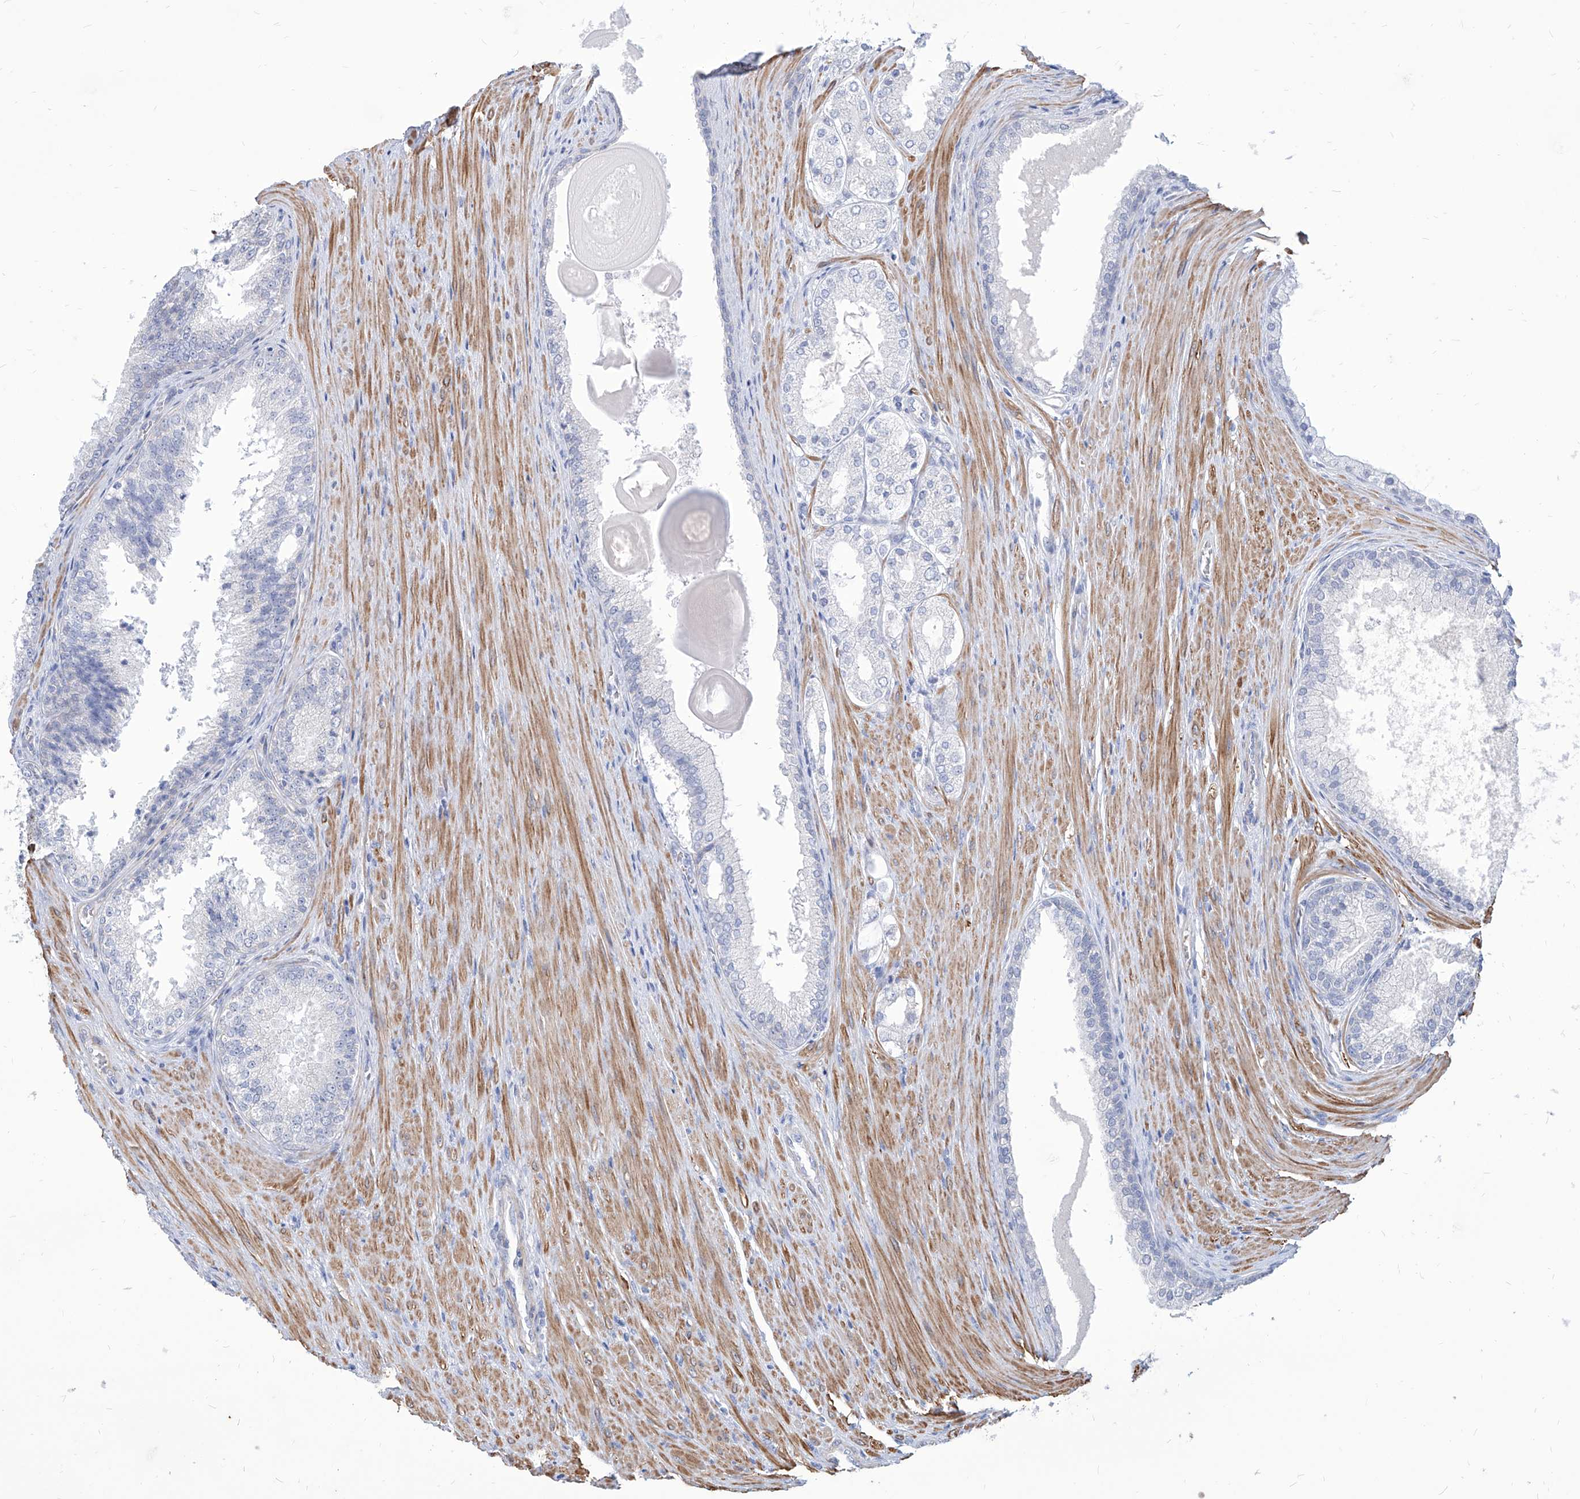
{"staining": {"intensity": "negative", "quantity": "none", "location": "none"}, "tissue": "prostate cancer", "cell_type": "Tumor cells", "image_type": "cancer", "snomed": [{"axis": "morphology", "description": "Adenocarcinoma, High grade"}, {"axis": "topography", "description": "Prostate"}], "caption": "Protein analysis of prostate cancer (adenocarcinoma (high-grade)) shows no significant positivity in tumor cells.", "gene": "FAM83B", "patient": {"sex": "male", "age": 60}}